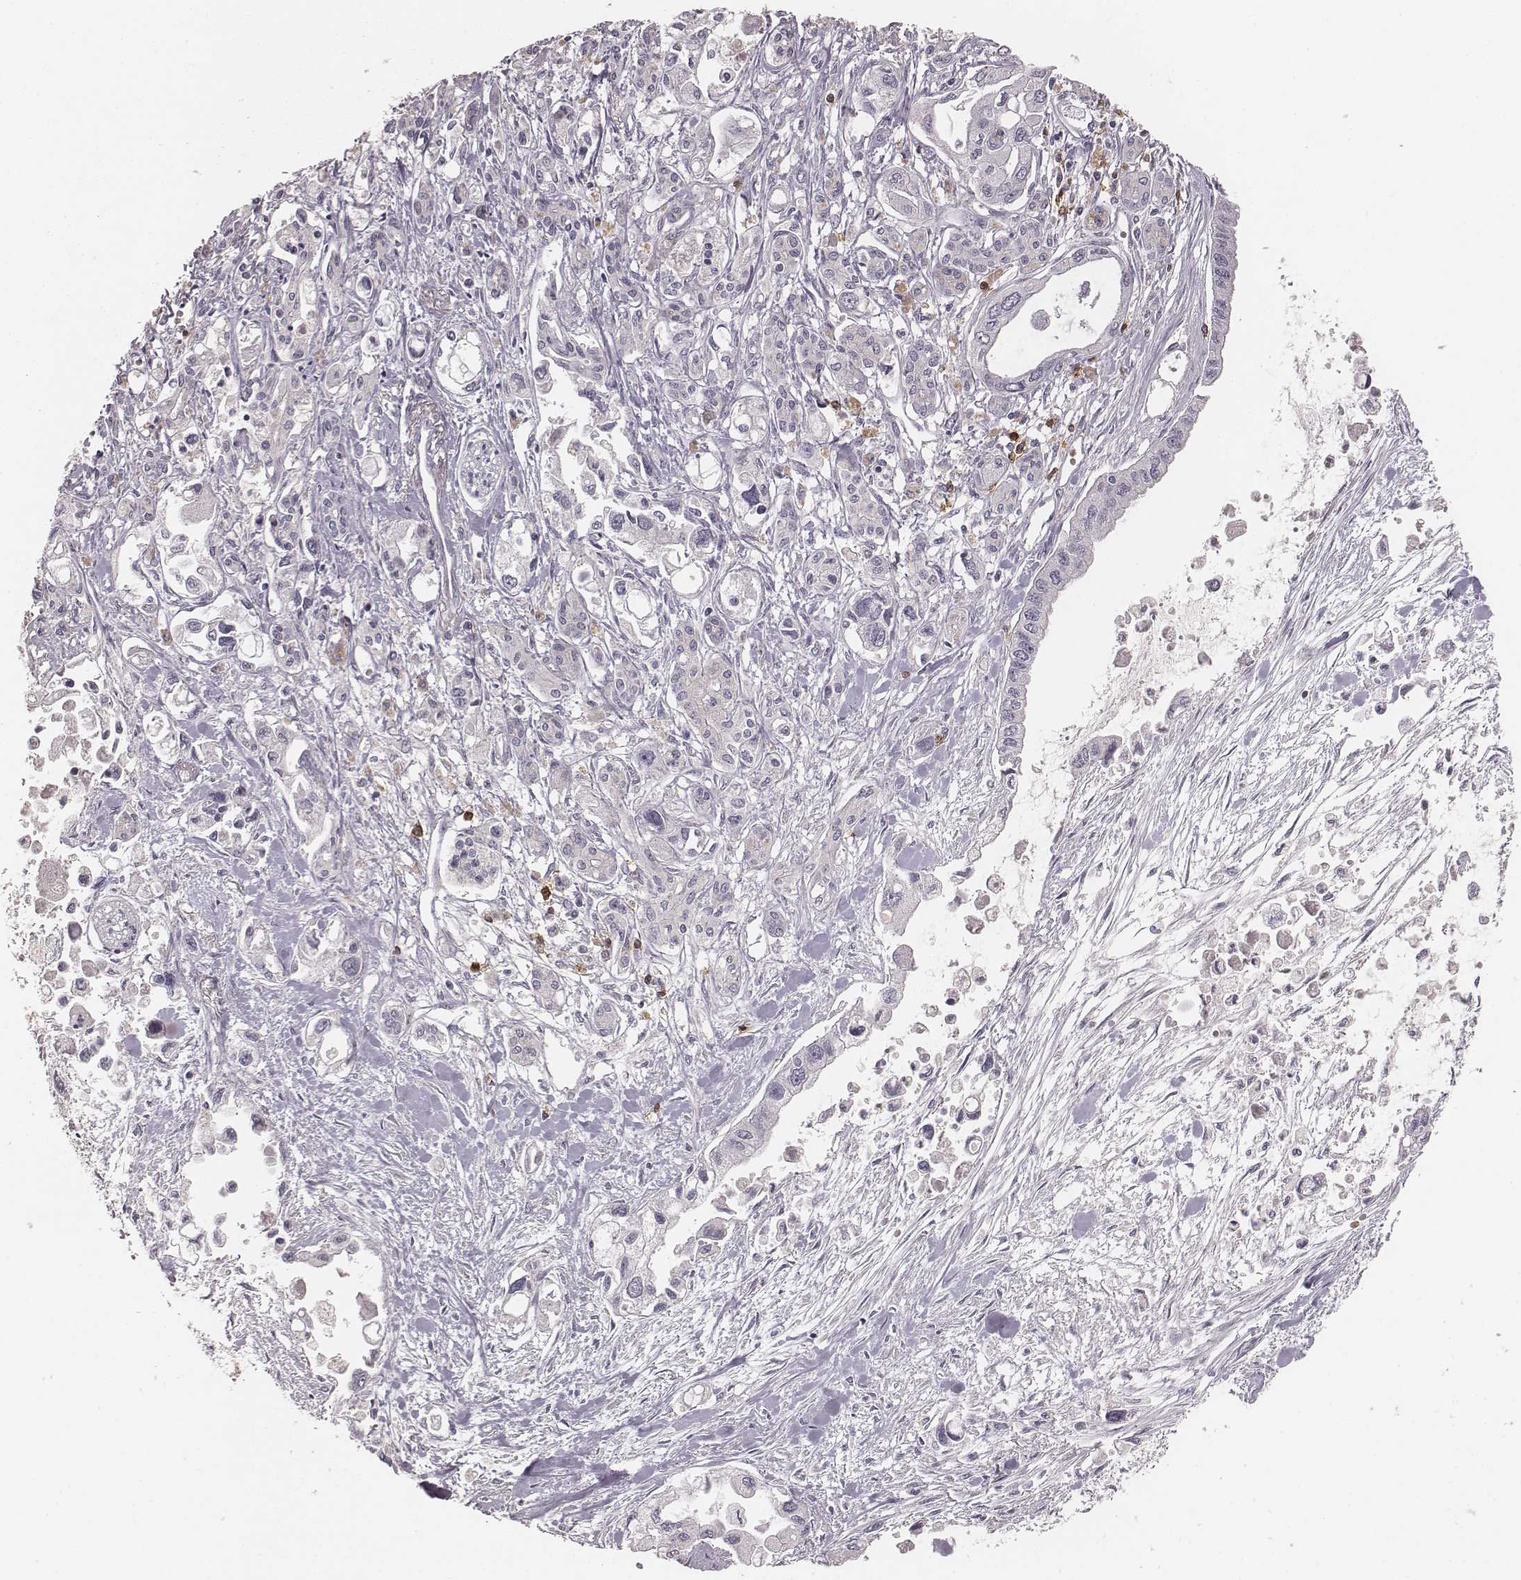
{"staining": {"intensity": "negative", "quantity": "none", "location": "none"}, "tissue": "pancreatic cancer", "cell_type": "Tumor cells", "image_type": "cancer", "snomed": [{"axis": "morphology", "description": "Adenocarcinoma, NOS"}, {"axis": "topography", "description": "Pancreas"}], "caption": "Tumor cells show no significant protein positivity in pancreatic cancer (adenocarcinoma). The staining was performed using DAB (3,3'-diaminobenzidine) to visualize the protein expression in brown, while the nuclei were stained in blue with hematoxylin (Magnification: 20x).", "gene": "CD8A", "patient": {"sex": "female", "age": 61}}